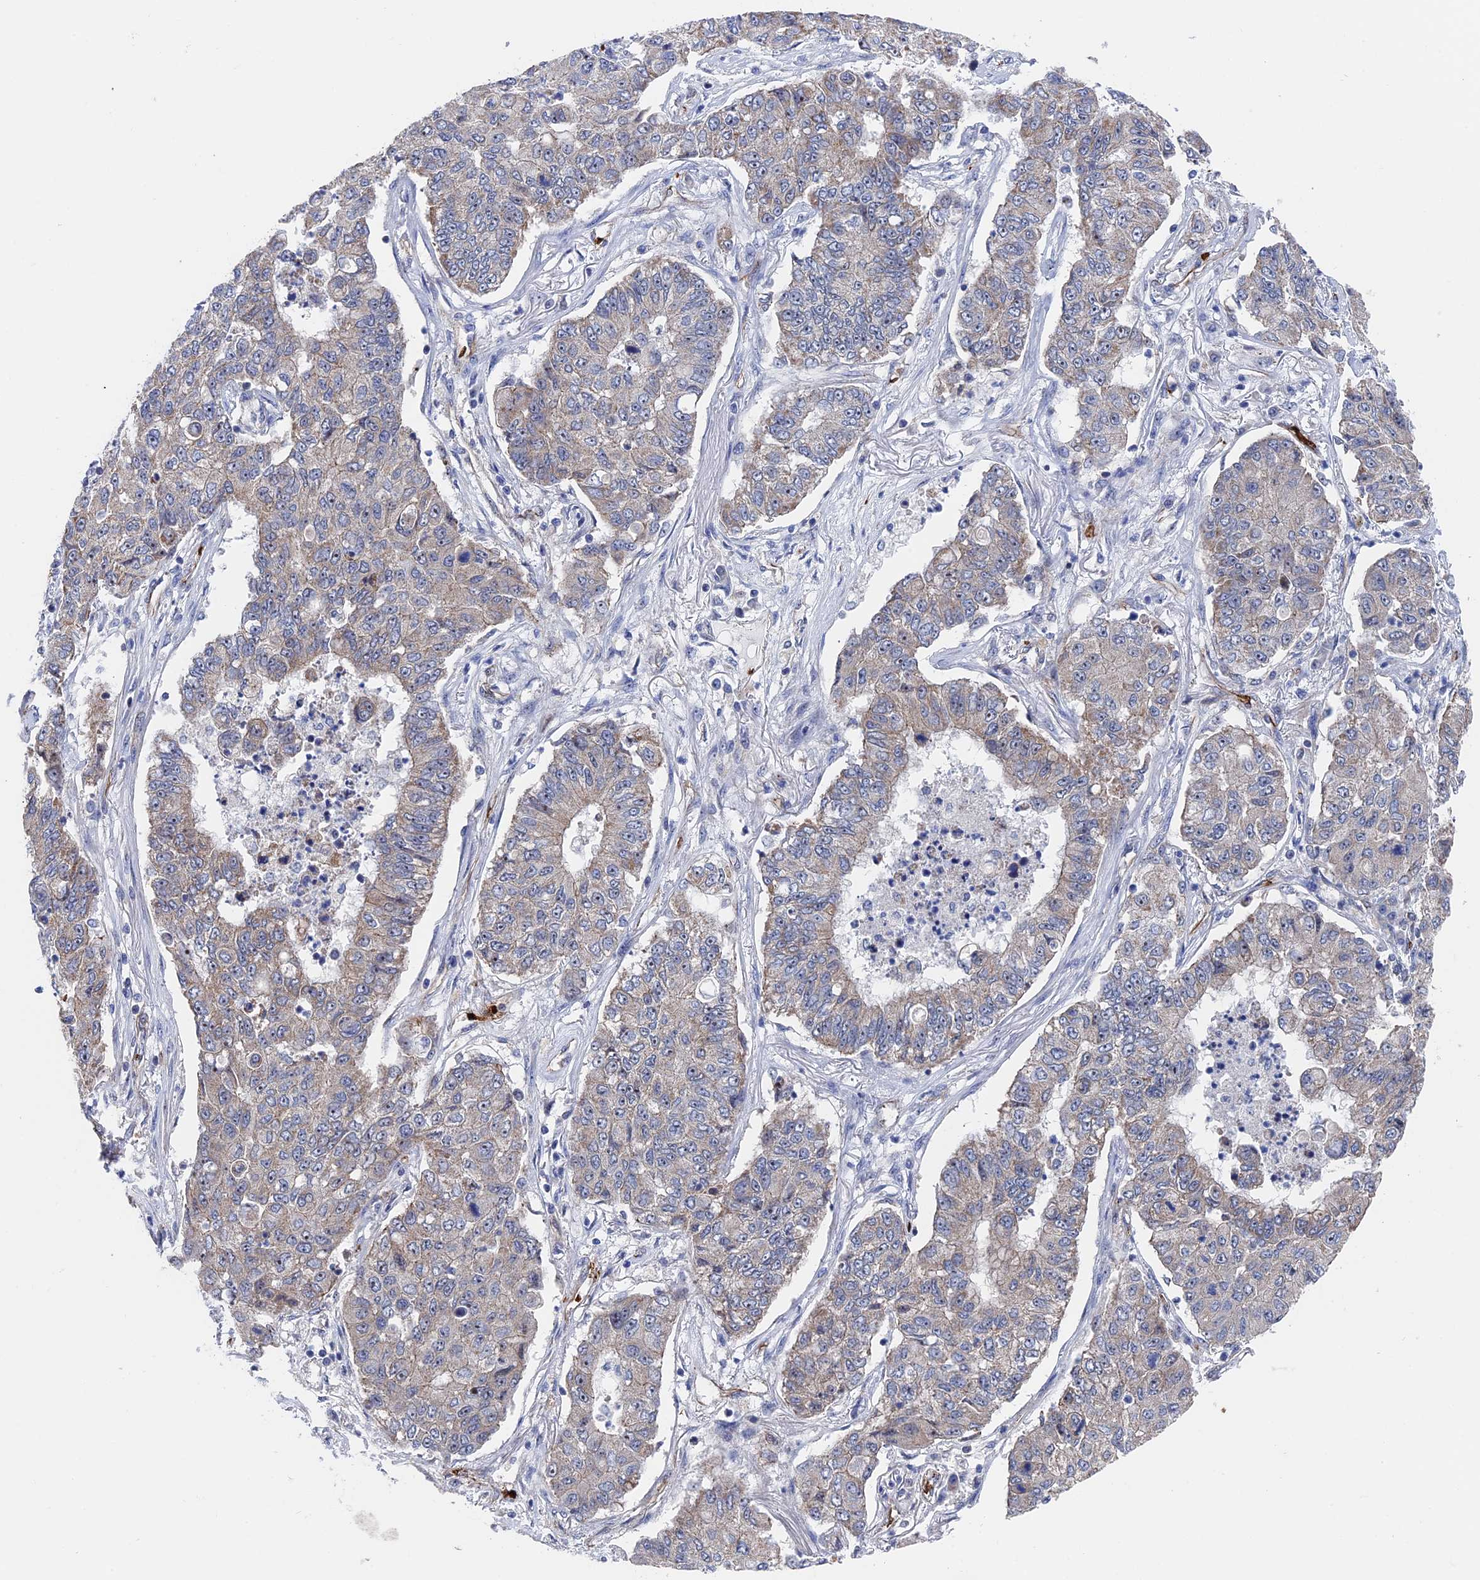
{"staining": {"intensity": "weak", "quantity": "<25%", "location": "cytoplasmic/membranous"}, "tissue": "lung cancer", "cell_type": "Tumor cells", "image_type": "cancer", "snomed": [{"axis": "morphology", "description": "Squamous cell carcinoma, NOS"}, {"axis": "topography", "description": "Lung"}], "caption": "DAB (3,3'-diaminobenzidine) immunohistochemical staining of human lung squamous cell carcinoma demonstrates no significant positivity in tumor cells.", "gene": "EXOSC9", "patient": {"sex": "male", "age": 74}}